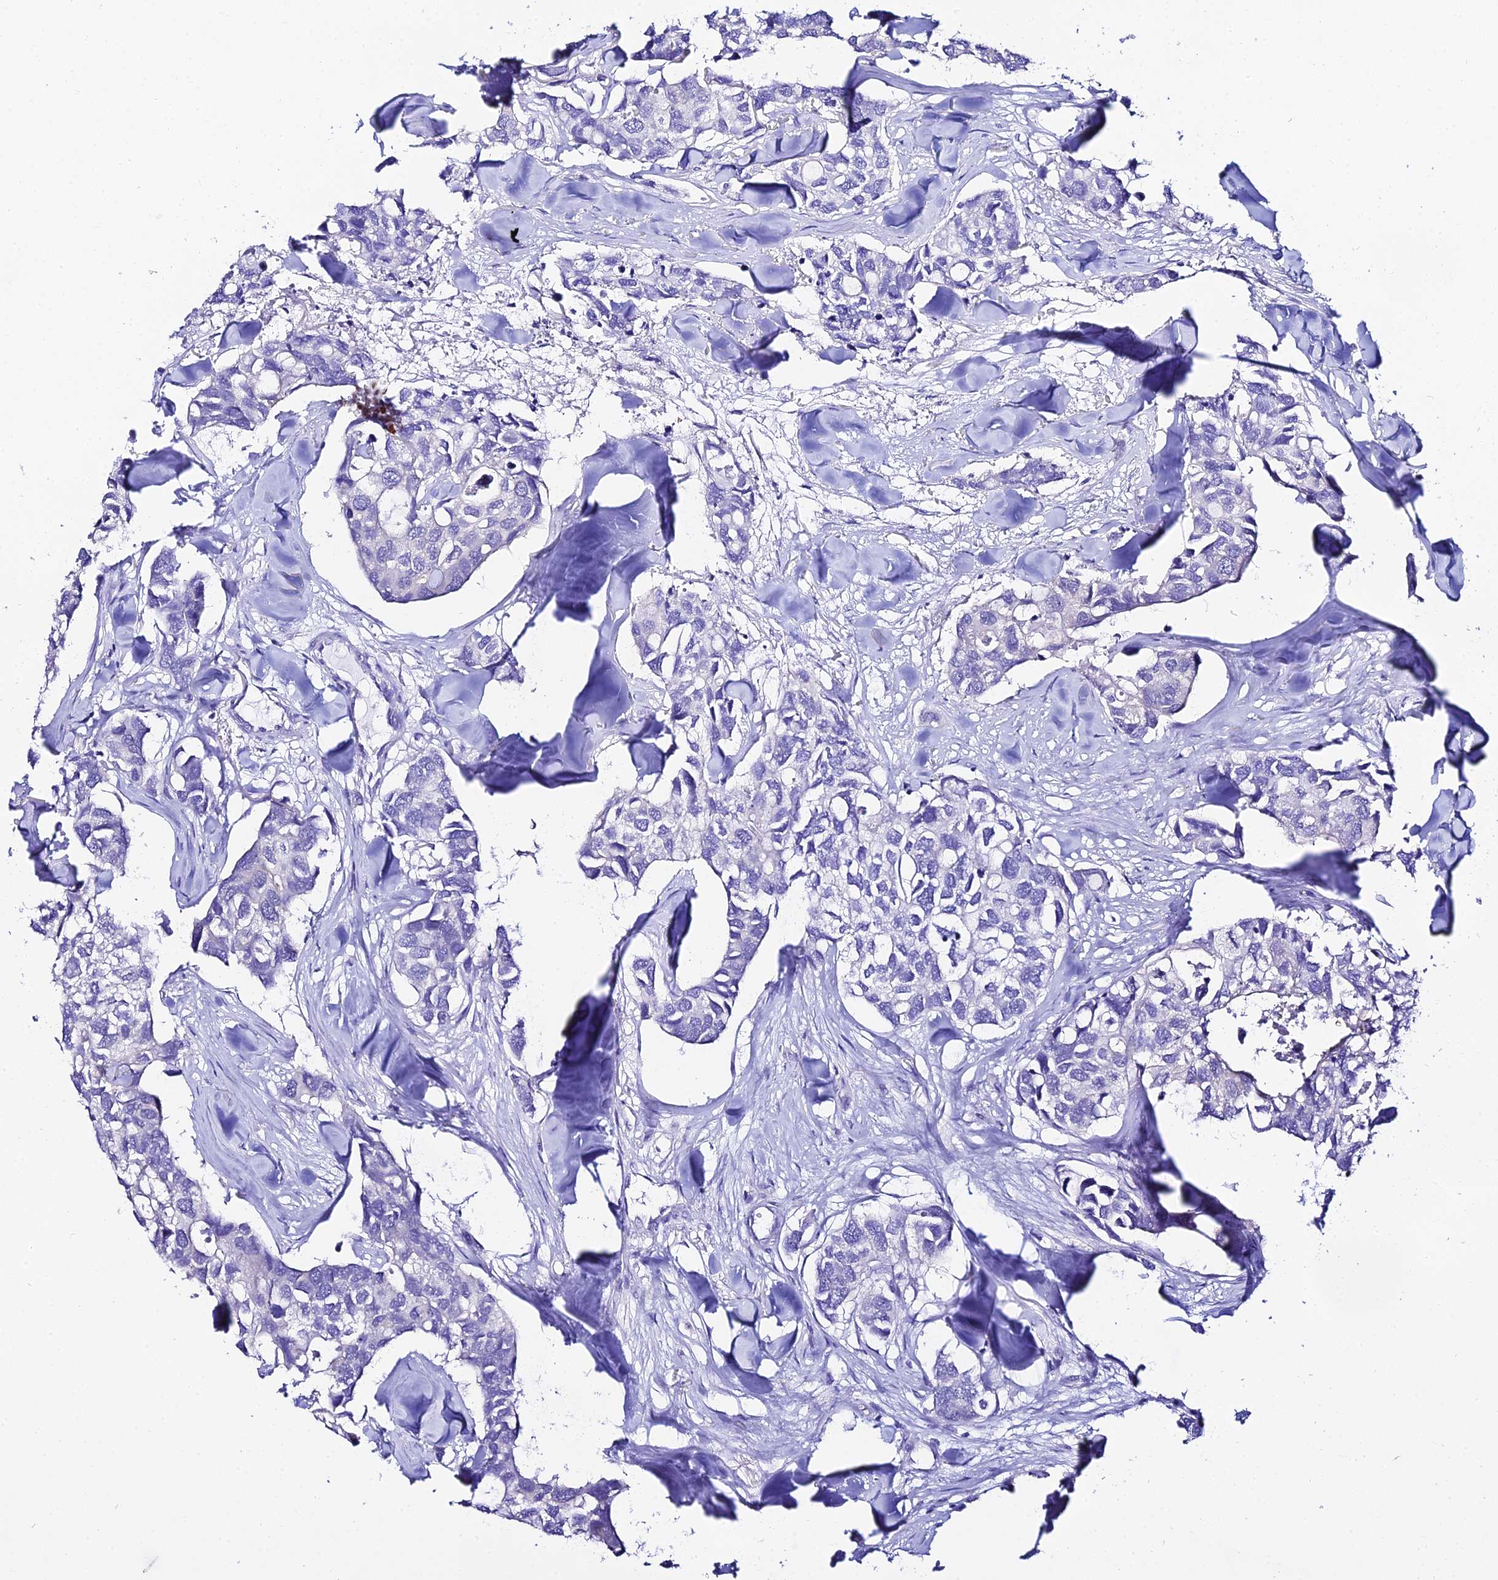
{"staining": {"intensity": "negative", "quantity": "none", "location": "none"}, "tissue": "breast cancer", "cell_type": "Tumor cells", "image_type": "cancer", "snomed": [{"axis": "morphology", "description": "Duct carcinoma"}, {"axis": "topography", "description": "Breast"}], "caption": "Immunohistochemistry (IHC) micrograph of human breast cancer stained for a protein (brown), which shows no staining in tumor cells.", "gene": "ATG16L2", "patient": {"sex": "female", "age": 83}}